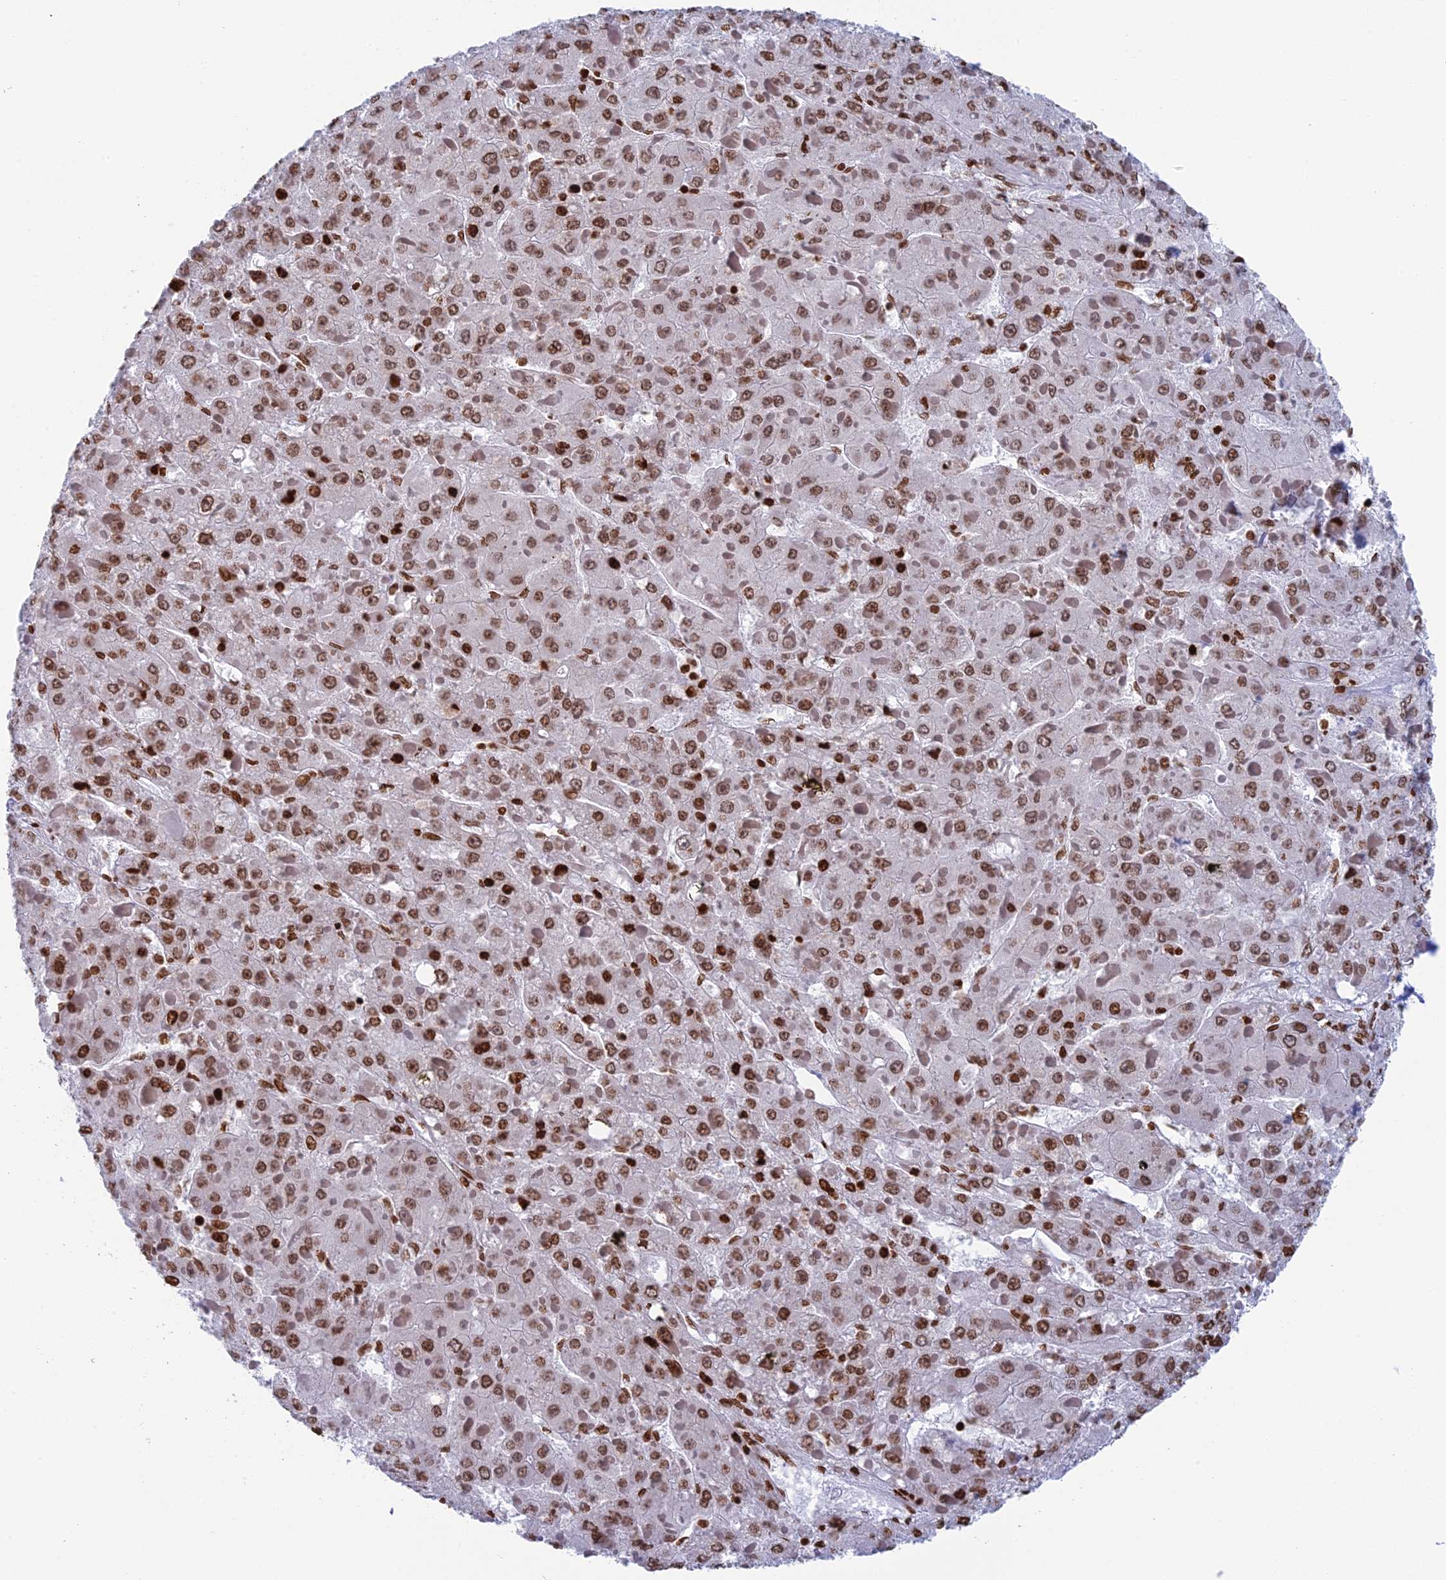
{"staining": {"intensity": "moderate", "quantity": ">75%", "location": "nuclear"}, "tissue": "liver cancer", "cell_type": "Tumor cells", "image_type": "cancer", "snomed": [{"axis": "morphology", "description": "Carcinoma, Hepatocellular, NOS"}, {"axis": "topography", "description": "Liver"}], "caption": "The micrograph reveals a brown stain indicating the presence of a protein in the nuclear of tumor cells in hepatocellular carcinoma (liver). Nuclei are stained in blue.", "gene": "RPAP1", "patient": {"sex": "female", "age": 73}}